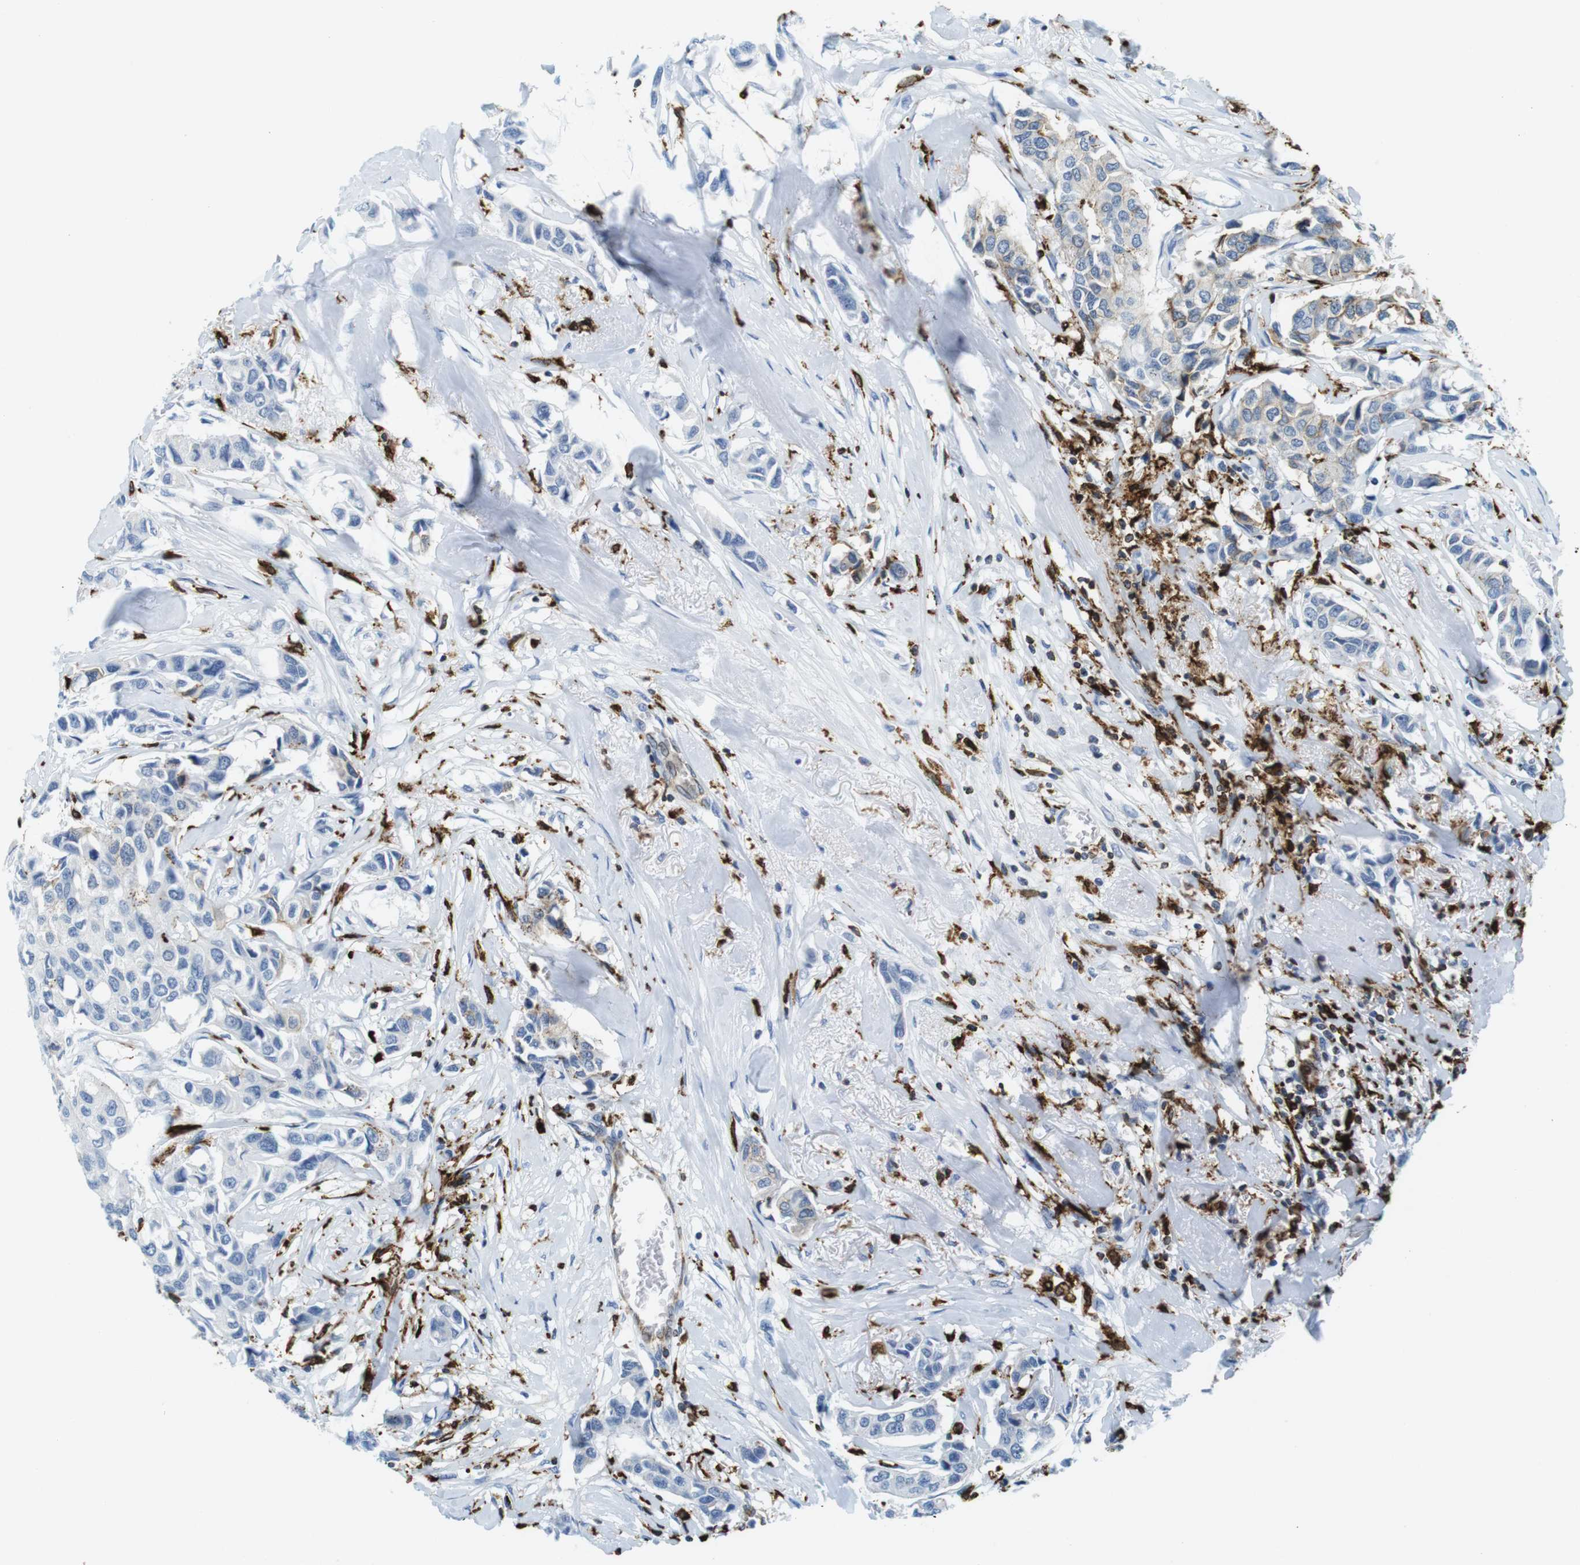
{"staining": {"intensity": "negative", "quantity": "none", "location": "none"}, "tissue": "breast cancer", "cell_type": "Tumor cells", "image_type": "cancer", "snomed": [{"axis": "morphology", "description": "Duct carcinoma"}, {"axis": "topography", "description": "Breast"}], "caption": "DAB (3,3'-diaminobenzidine) immunohistochemical staining of breast cancer reveals no significant staining in tumor cells. (Brightfield microscopy of DAB immunohistochemistry (IHC) at high magnification).", "gene": "CIITA", "patient": {"sex": "female", "age": 80}}